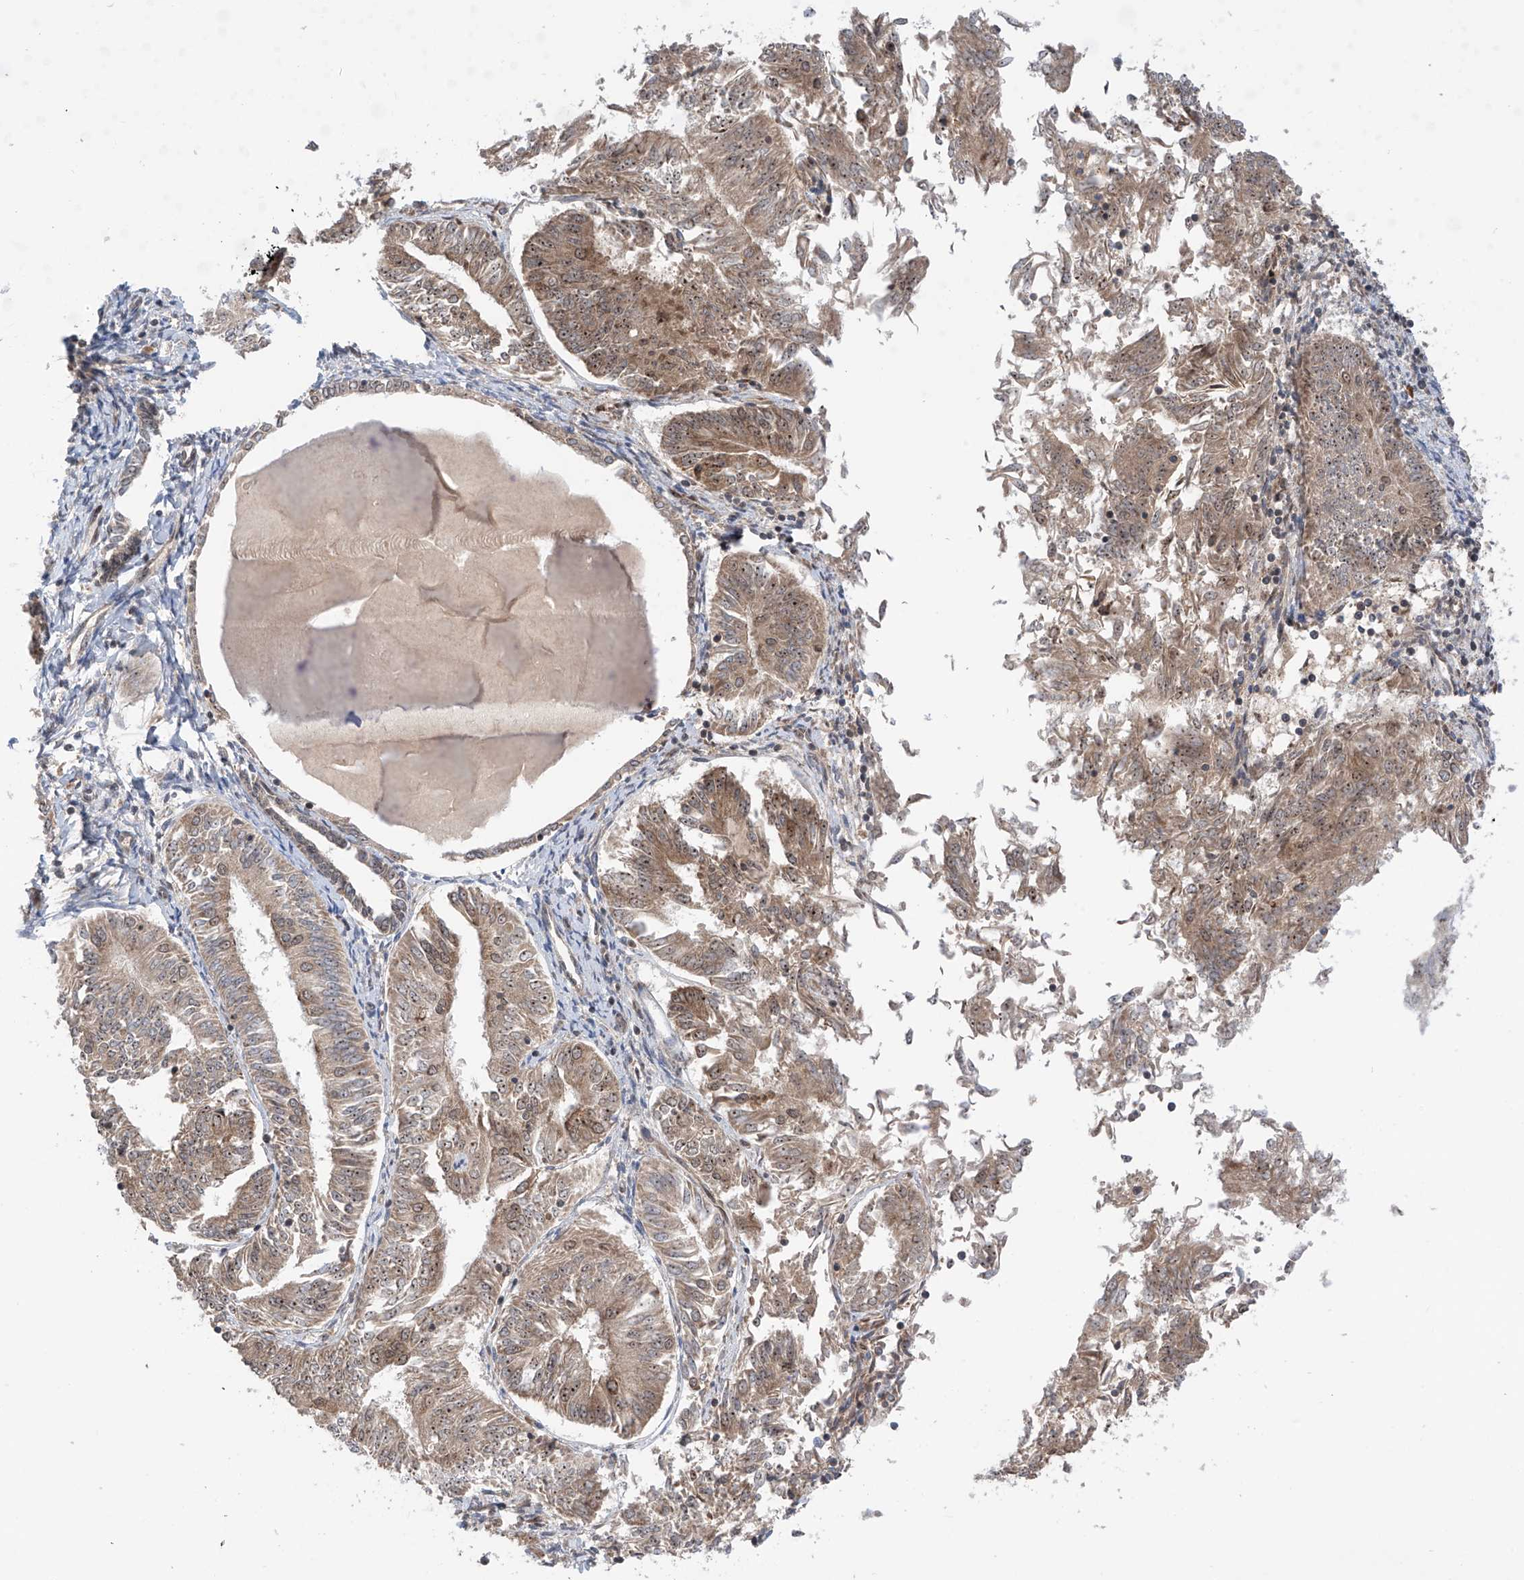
{"staining": {"intensity": "moderate", "quantity": ">75%", "location": "cytoplasmic/membranous,nuclear"}, "tissue": "endometrial cancer", "cell_type": "Tumor cells", "image_type": "cancer", "snomed": [{"axis": "morphology", "description": "Adenocarcinoma, NOS"}, {"axis": "topography", "description": "Endometrium"}], "caption": "Endometrial adenocarcinoma stained for a protein (brown) shows moderate cytoplasmic/membranous and nuclear positive positivity in about >75% of tumor cells.", "gene": "C1orf131", "patient": {"sex": "female", "age": 58}}